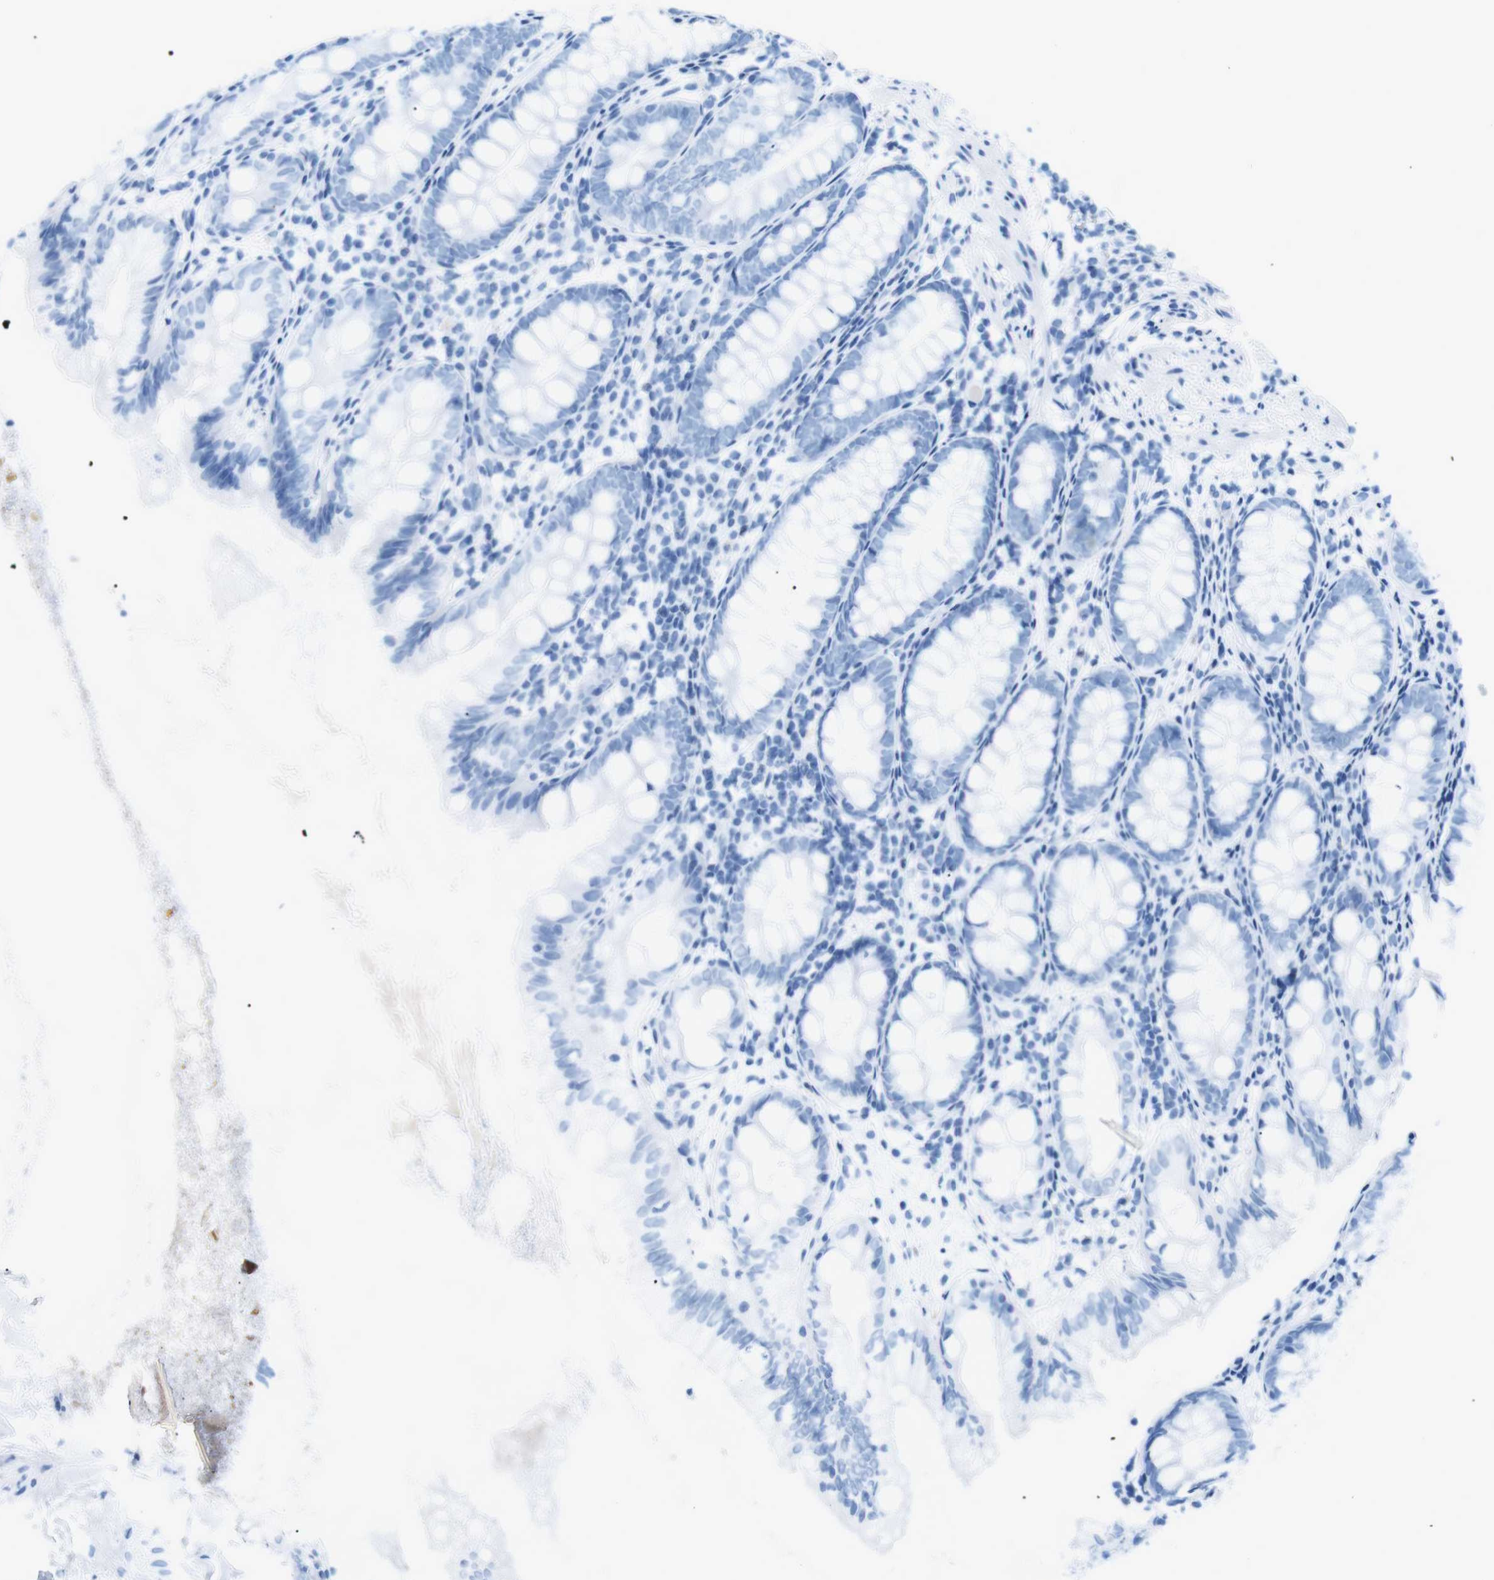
{"staining": {"intensity": "negative", "quantity": "none", "location": "none"}, "tissue": "appendix", "cell_type": "Glandular cells", "image_type": "normal", "snomed": [{"axis": "morphology", "description": "Normal tissue, NOS"}, {"axis": "topography", "description": "Appendix"}], "caption": "DAB (3,3'-diaminobenzidine) immunohistochemical staining of benign appendix exhibits no significant positivity in glandular cells.", "gene": "TNFRSF4", "patient": {"sex": "female", "age": 77}}